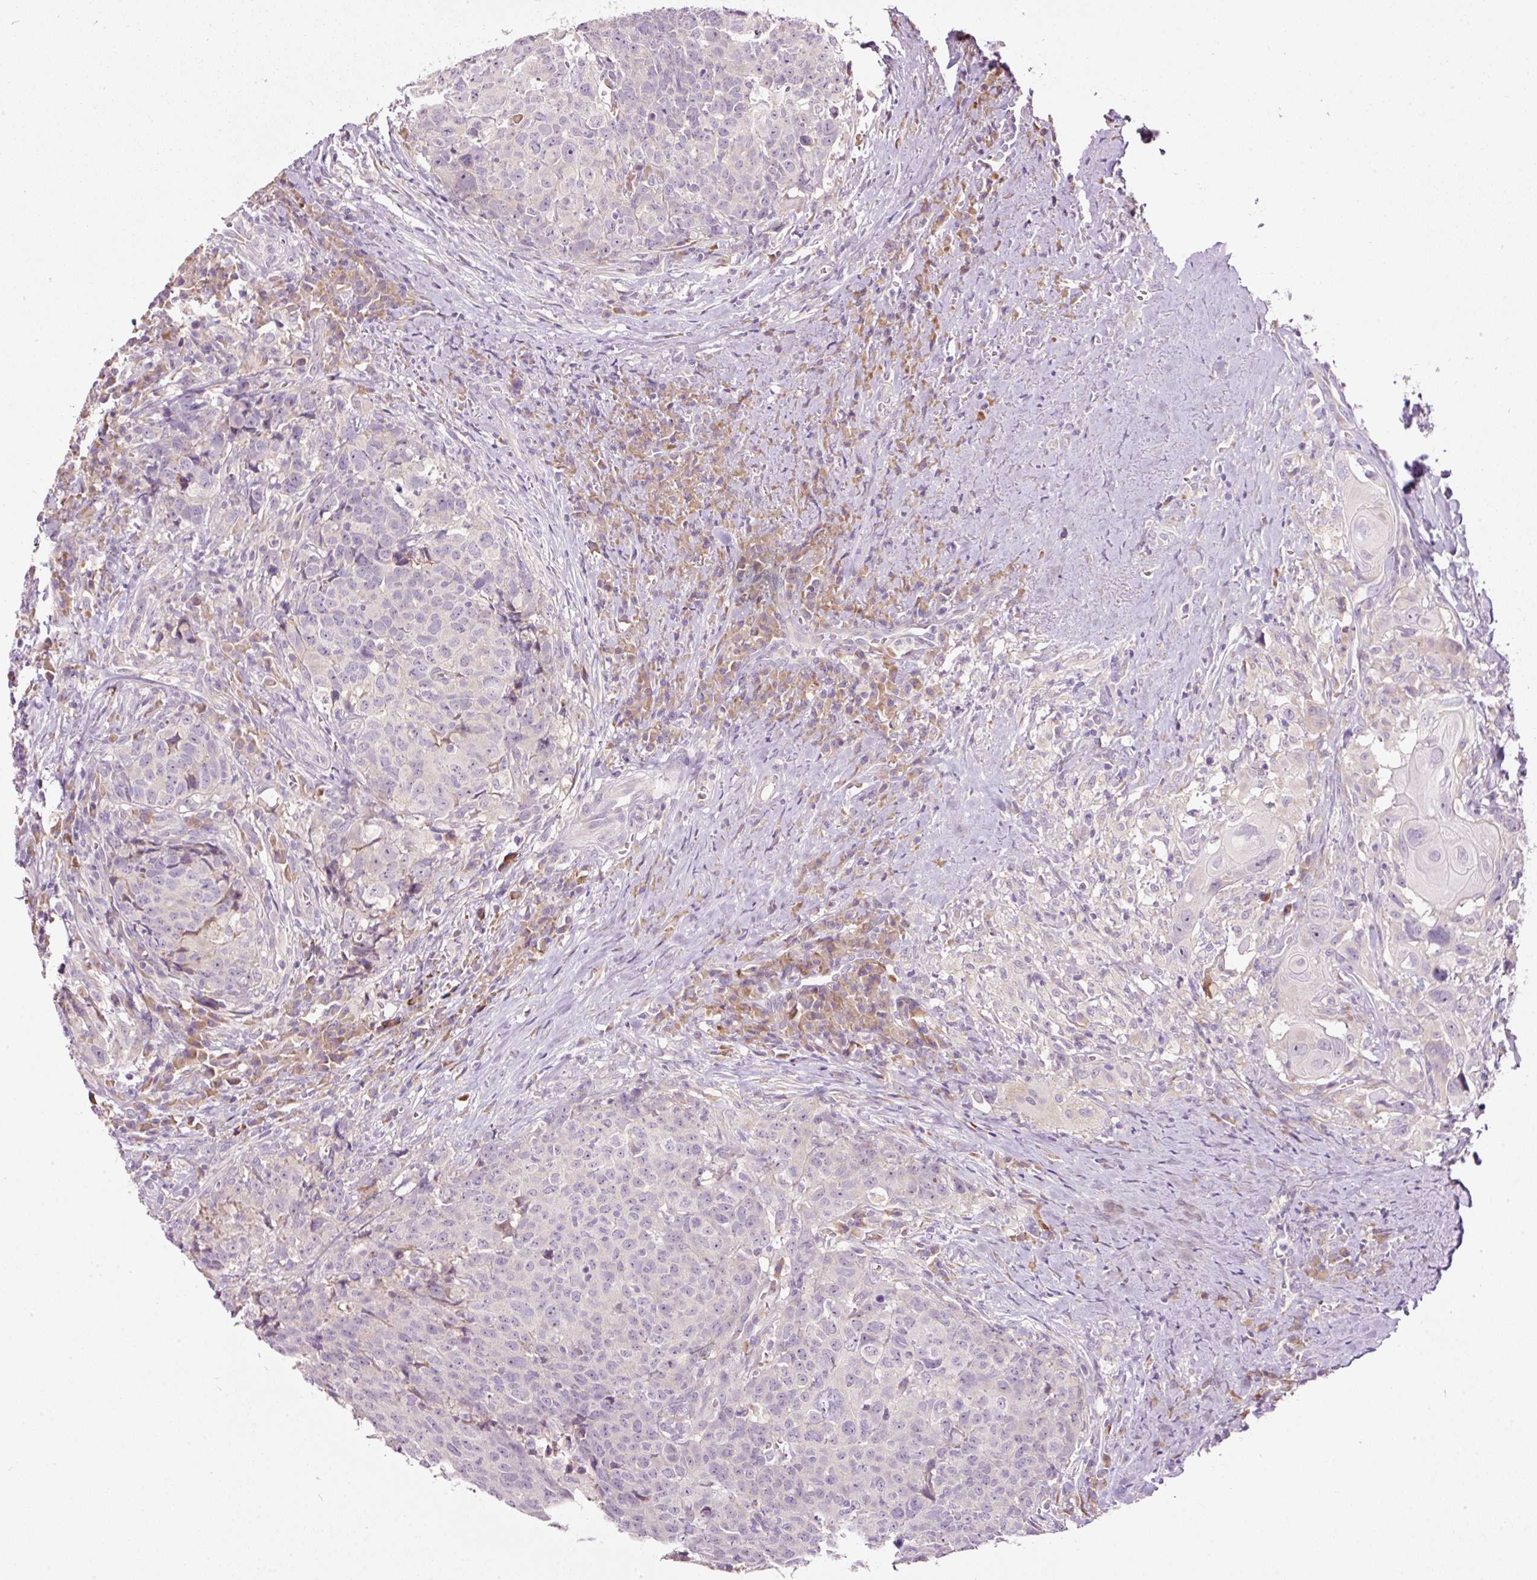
{"staining": {"intensity": "negative", "quantity": "none", "location": "none"}, "tissue": "head and neck cancer", "cell_type": "Tumor cells", "image_type": "cancer", "snomed": [{"axis": "morphology", "description": "Squamous cell carcinoma, NOS"}, {"axis": "topography", "description": "Head-Neck"}], "caption": "The micrograph demonstrates no staining of tumor cells in head and neck cancer.", "gene": "RSPO2", "patient": {"sex": "male", "age": 66}}